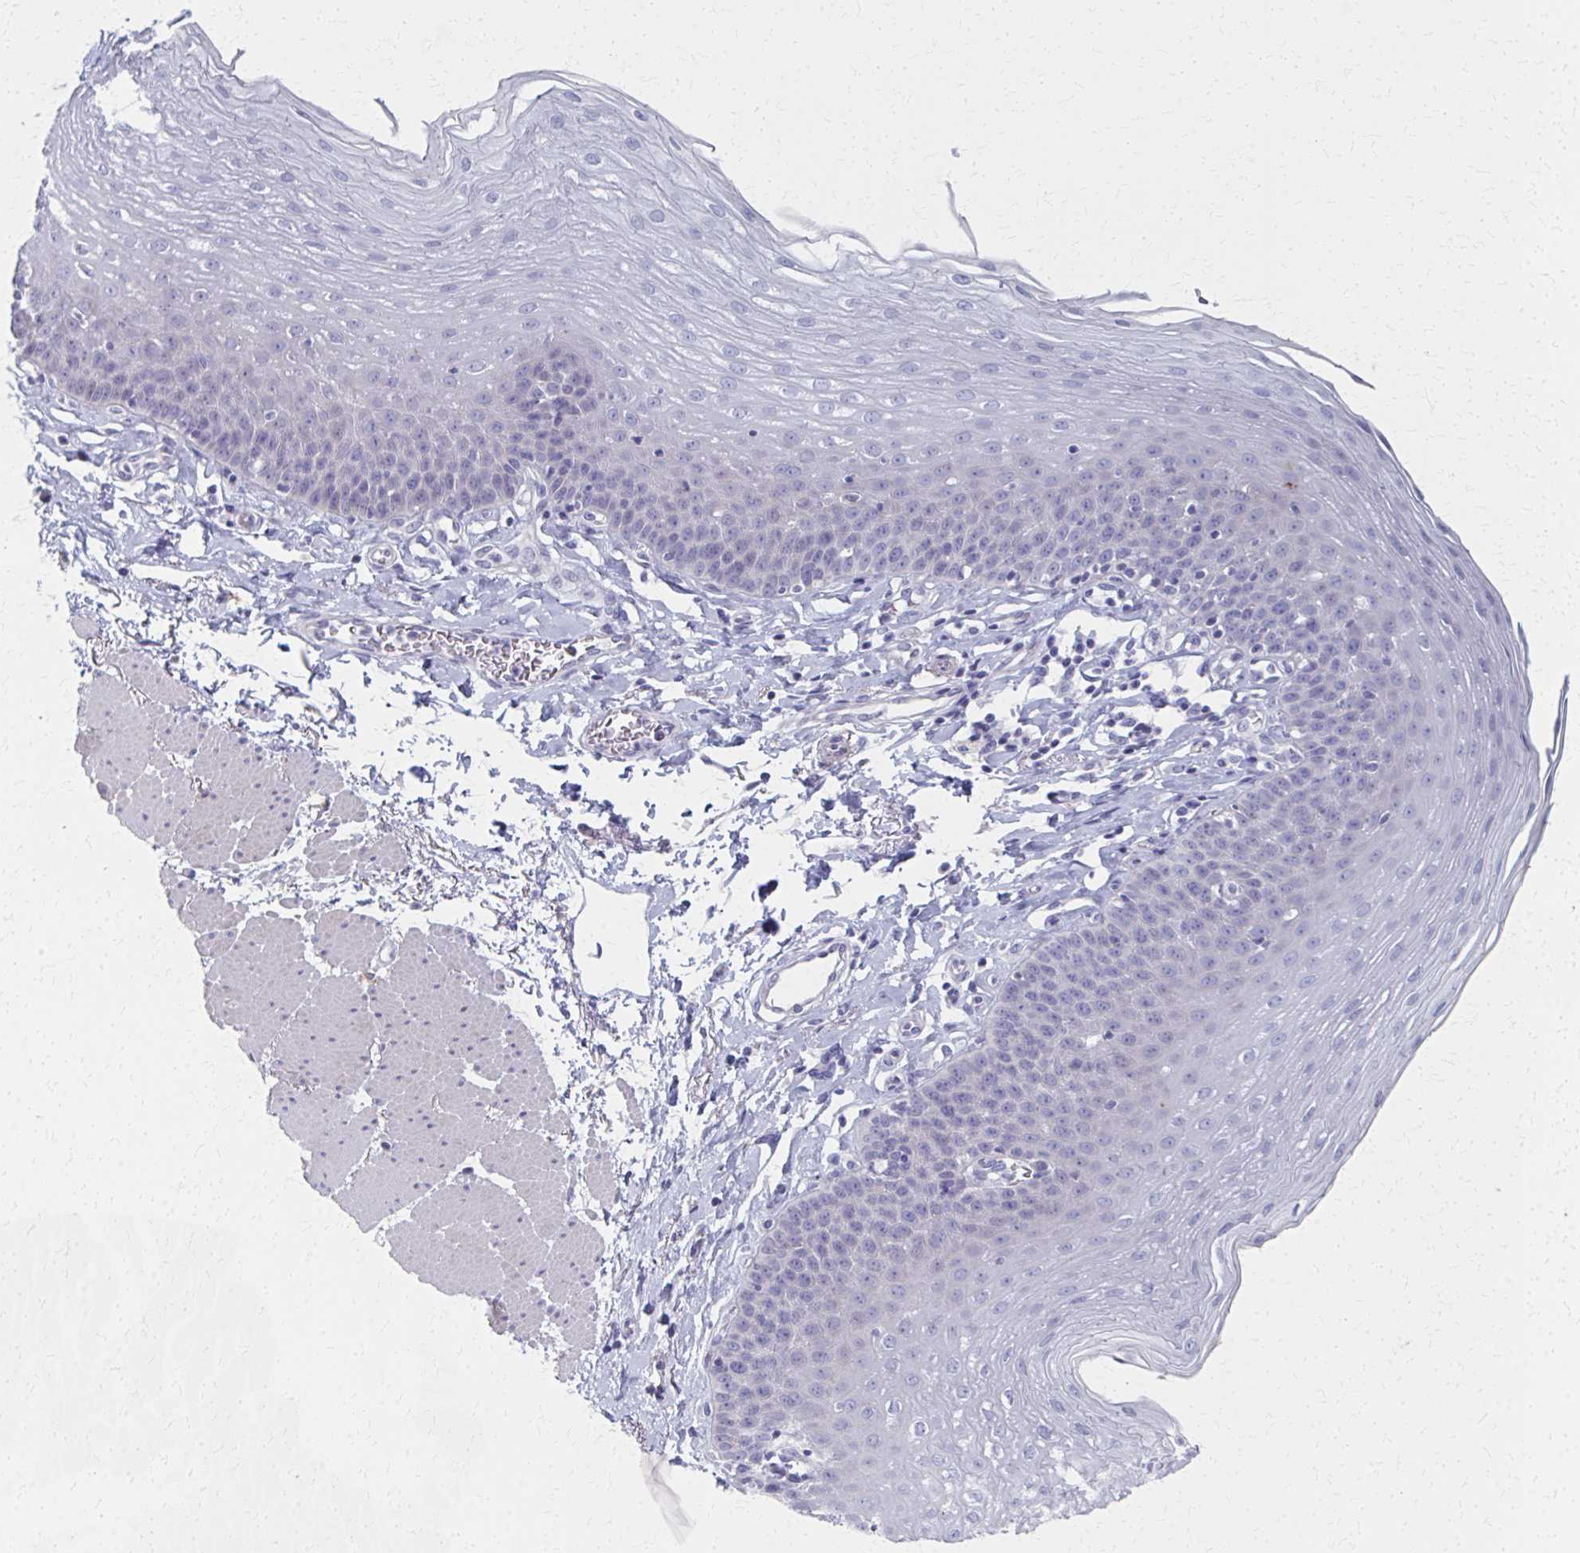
{"staining": {"intensity": "negative", "quantity": "none", "location": "none"}, "tissue": "esophagus", "cell_type": "Squamous epithelial cells", "image_type": "normal", "snomed": [{"axis": "morphology", "description": "Normal tissue, NOS"}, {"axis": "topography", "description": "Esophagus"}], "caption": "Immunohistochemistry of normal human esophagus displays no expression in squamous epithelial cells.", "gene": "MS4A2", "patient": {"sex": "female", "age": 81}}